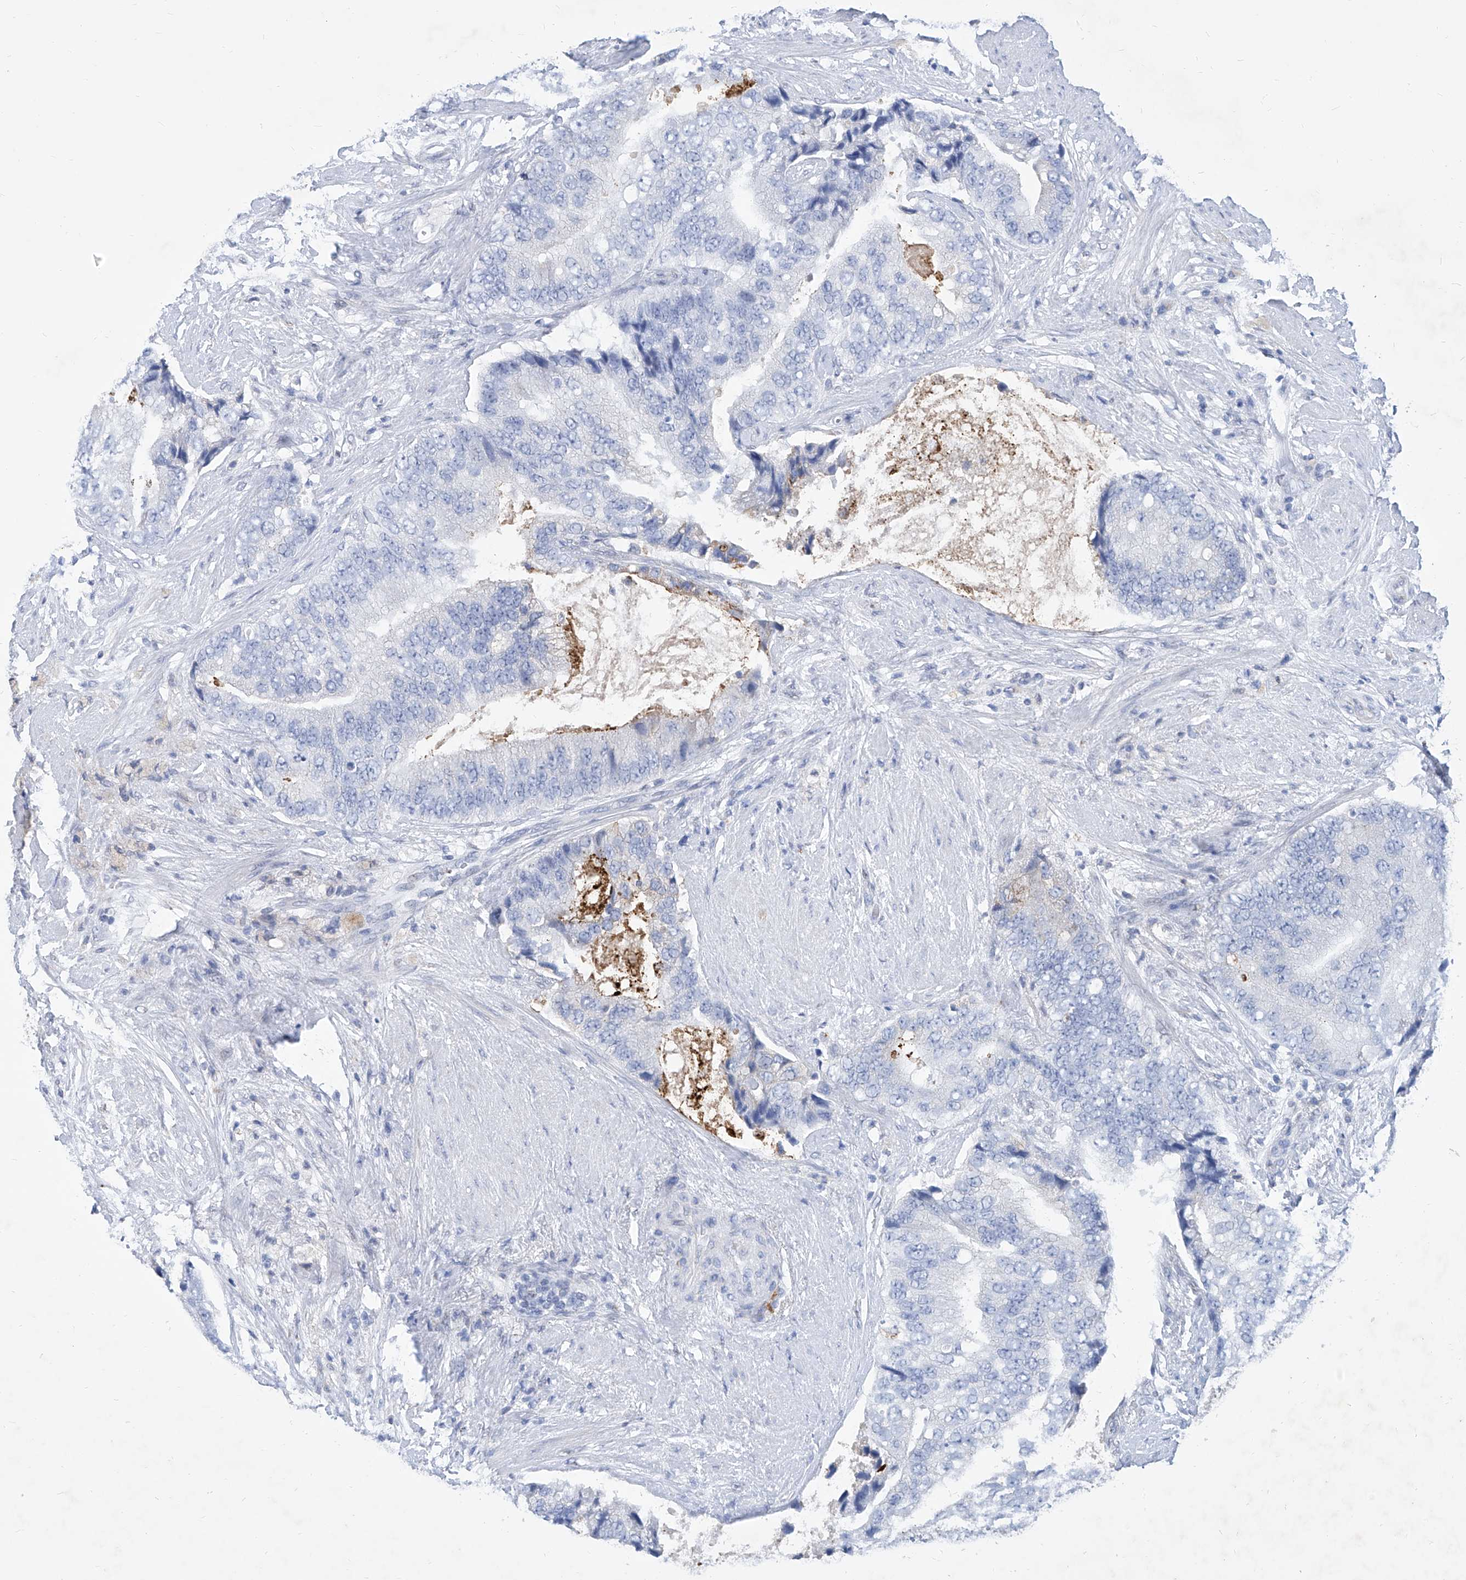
{"staining": {"intensity": "negative", "quantity": "none", "location": "none"}, "tissue": "prostate cancer", "cell_type": "Tumor cells", "image_type": "cancer", "snomed": [{"axis": "morphology", "description": "Adenocarcinoma, High grade"}, {"axis": "topography", "description": "Prostate"}], "caption": "High power microscopy histopathology image of an IHC histopathology image of high-grade adenocarcinoma (prostate), revealing no significant positivity in tumor cells.", "gene": "MX2", "patient": {"sex": "male", "age": 70}}